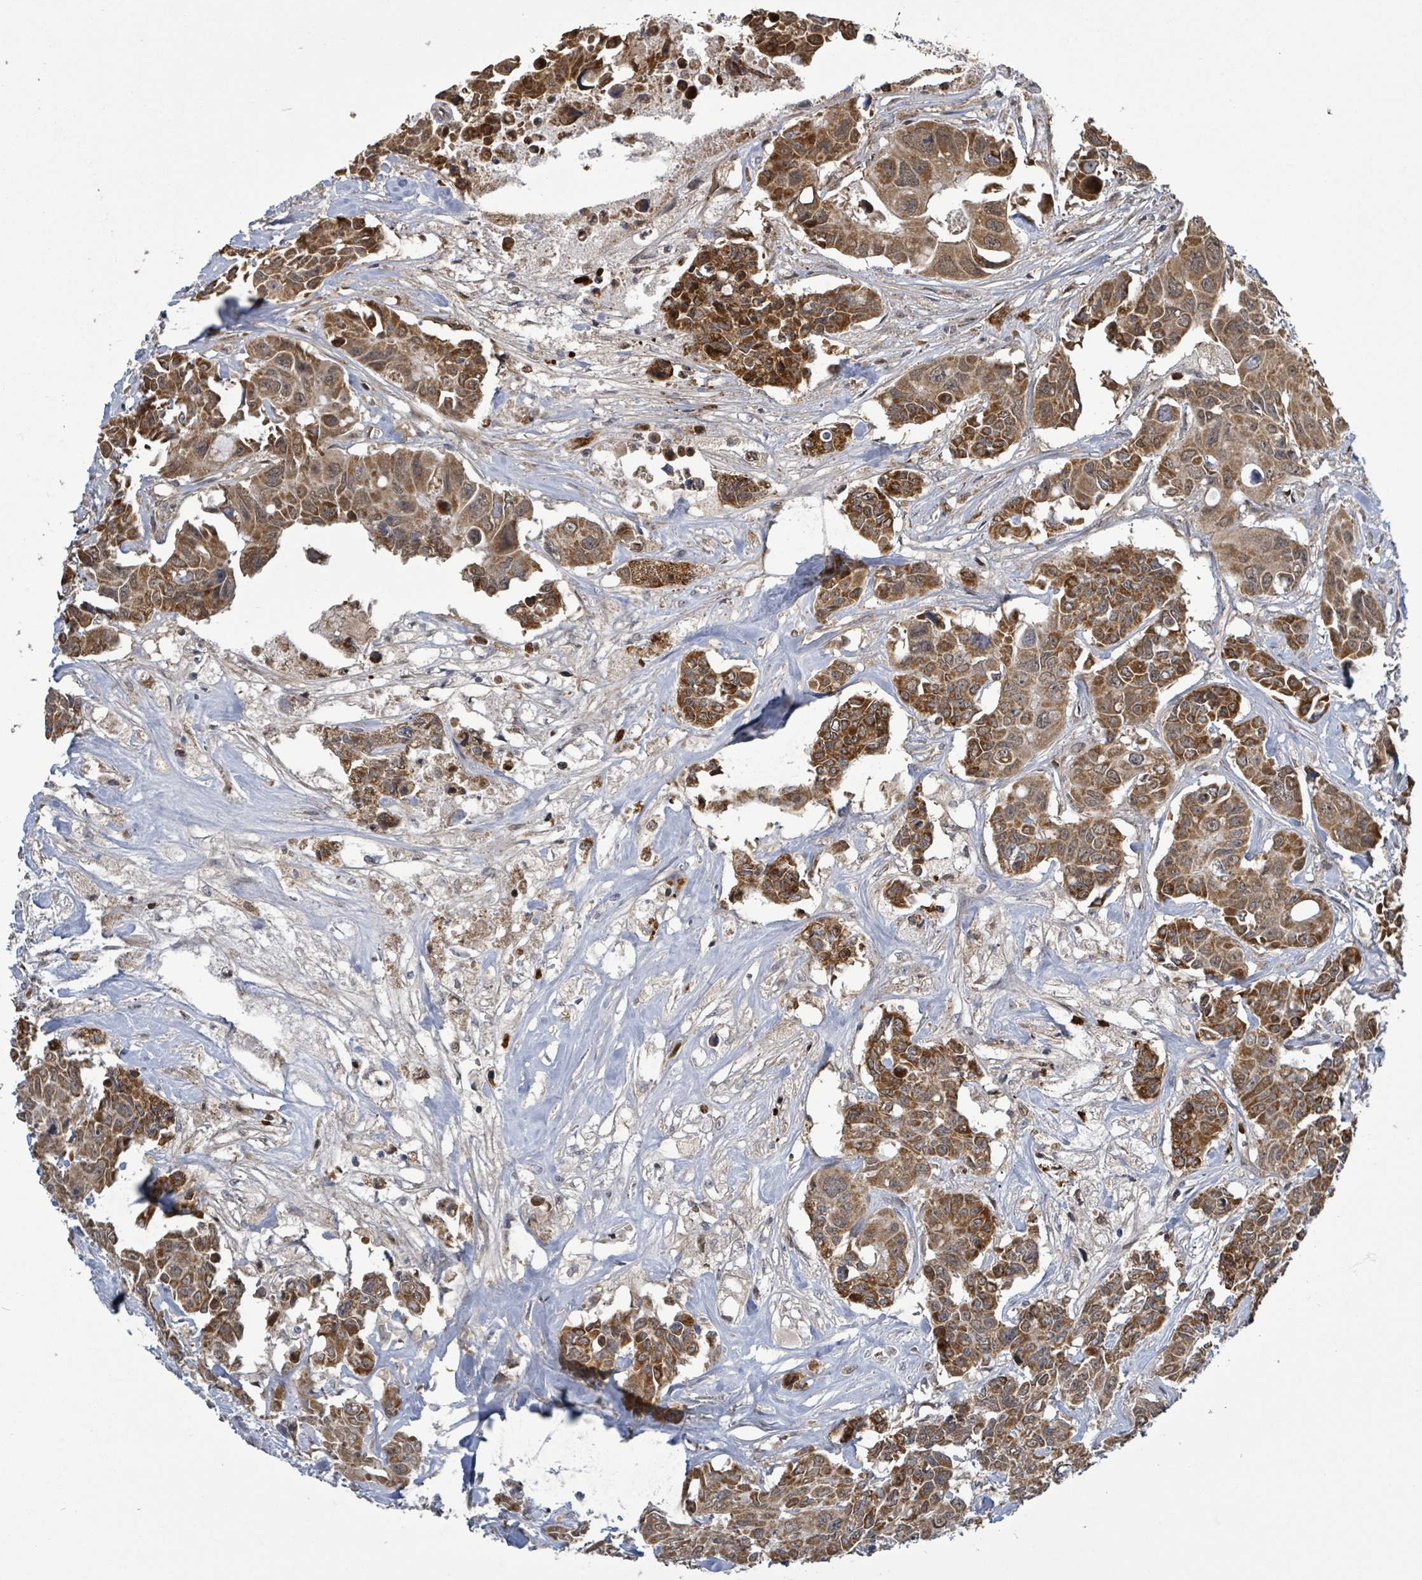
{"staining": {"intensity": "moderate", "quantity": ">75%", "location": "cytoplasmic/membranous"}, "tissue": "colorectal cancer", "cell_type": "Tumor cells", "image_type": "cancer", "snomed": [{"axis": "morphology", "description": "Adenocarcinoma, NOS"}, {"axis": "topography", "description": "Rectum"}], "caption": "Immunohistochemistry of human colorectal adenocarcinoma displays medium levels of moderate cytoplasmic/membranous staining in approximately >75% of tumor cells.", "gene": "COQ6", "patient": {"sex": "male", "age": 87}}